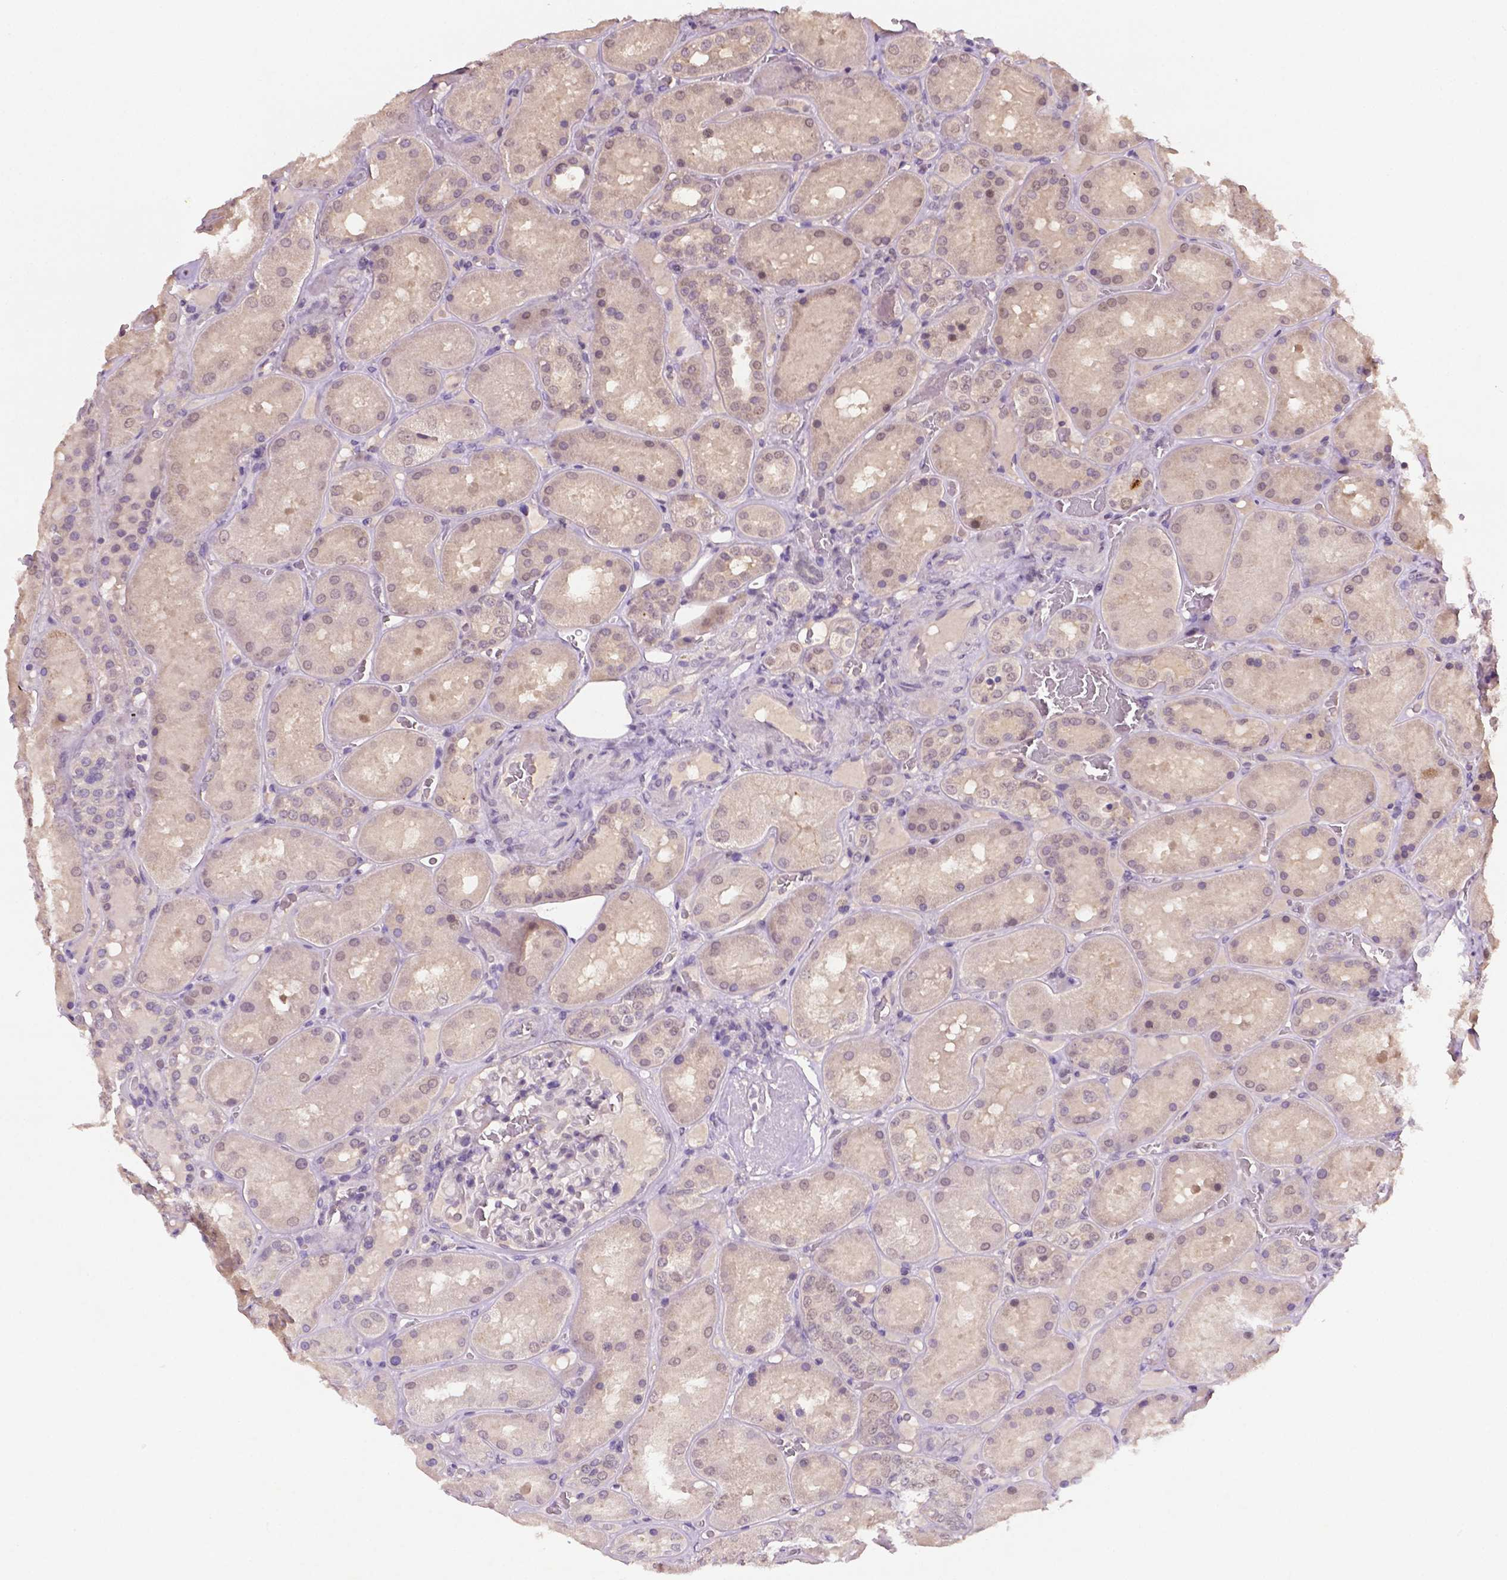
{"staining": {"intensity": "negative", "quantity": "none", "location": "none"}, "tissue": "kidney", "cell_type": "Cells in glomeruli", "image_type": "normal", "snomed": [{"axis": "morphology", "description": "Normal tissue, NOS"}, {"axis": "topography", "description": "Kidney"}], "caption": "An immunohistochemistry photomicrograph of unremarkable kidney is shown. There is no staining in cells in glomeruli of kidney.", "gene": "MROH6", "patient": {"sex": "male", "age": 73}}